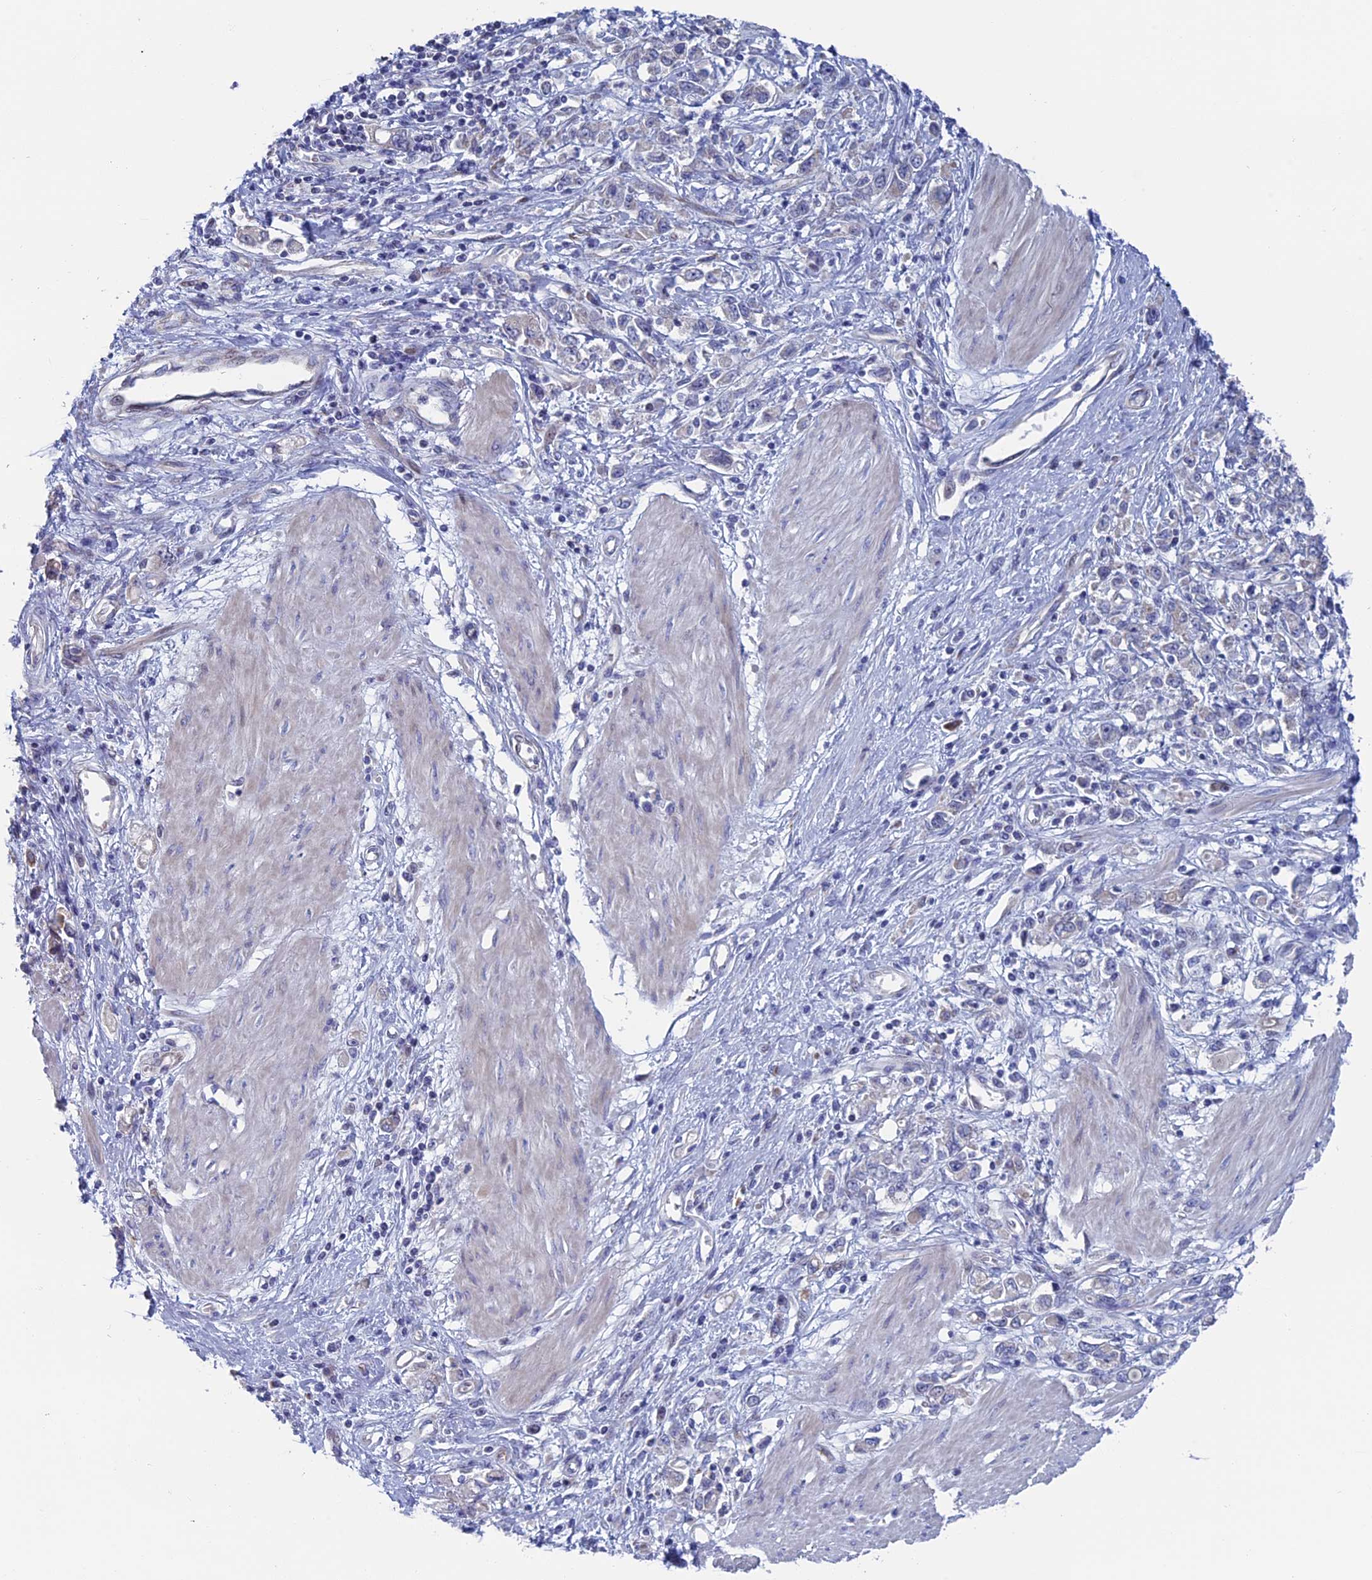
{"staining": {"intensity": "negative", "quantity": "none", "location": "none"}, "tissue": "stomach cancer", "cell_type": "Tumor cells", "image_type": "cancer", "snomed": [{"axis": "morphology", "description": "Adenocarcinoma, NOS"}, {"axis": "topography", "description": "Stomach"}], "caption": "Tumor cells are negative for protein expression in human stomach adenocarcinoma. (DAB immunohistochemistry (IHC) with hematoxylin counter stain).", "gene": "NIBAN3", "patient": {"sex": "female", "age": 76}}